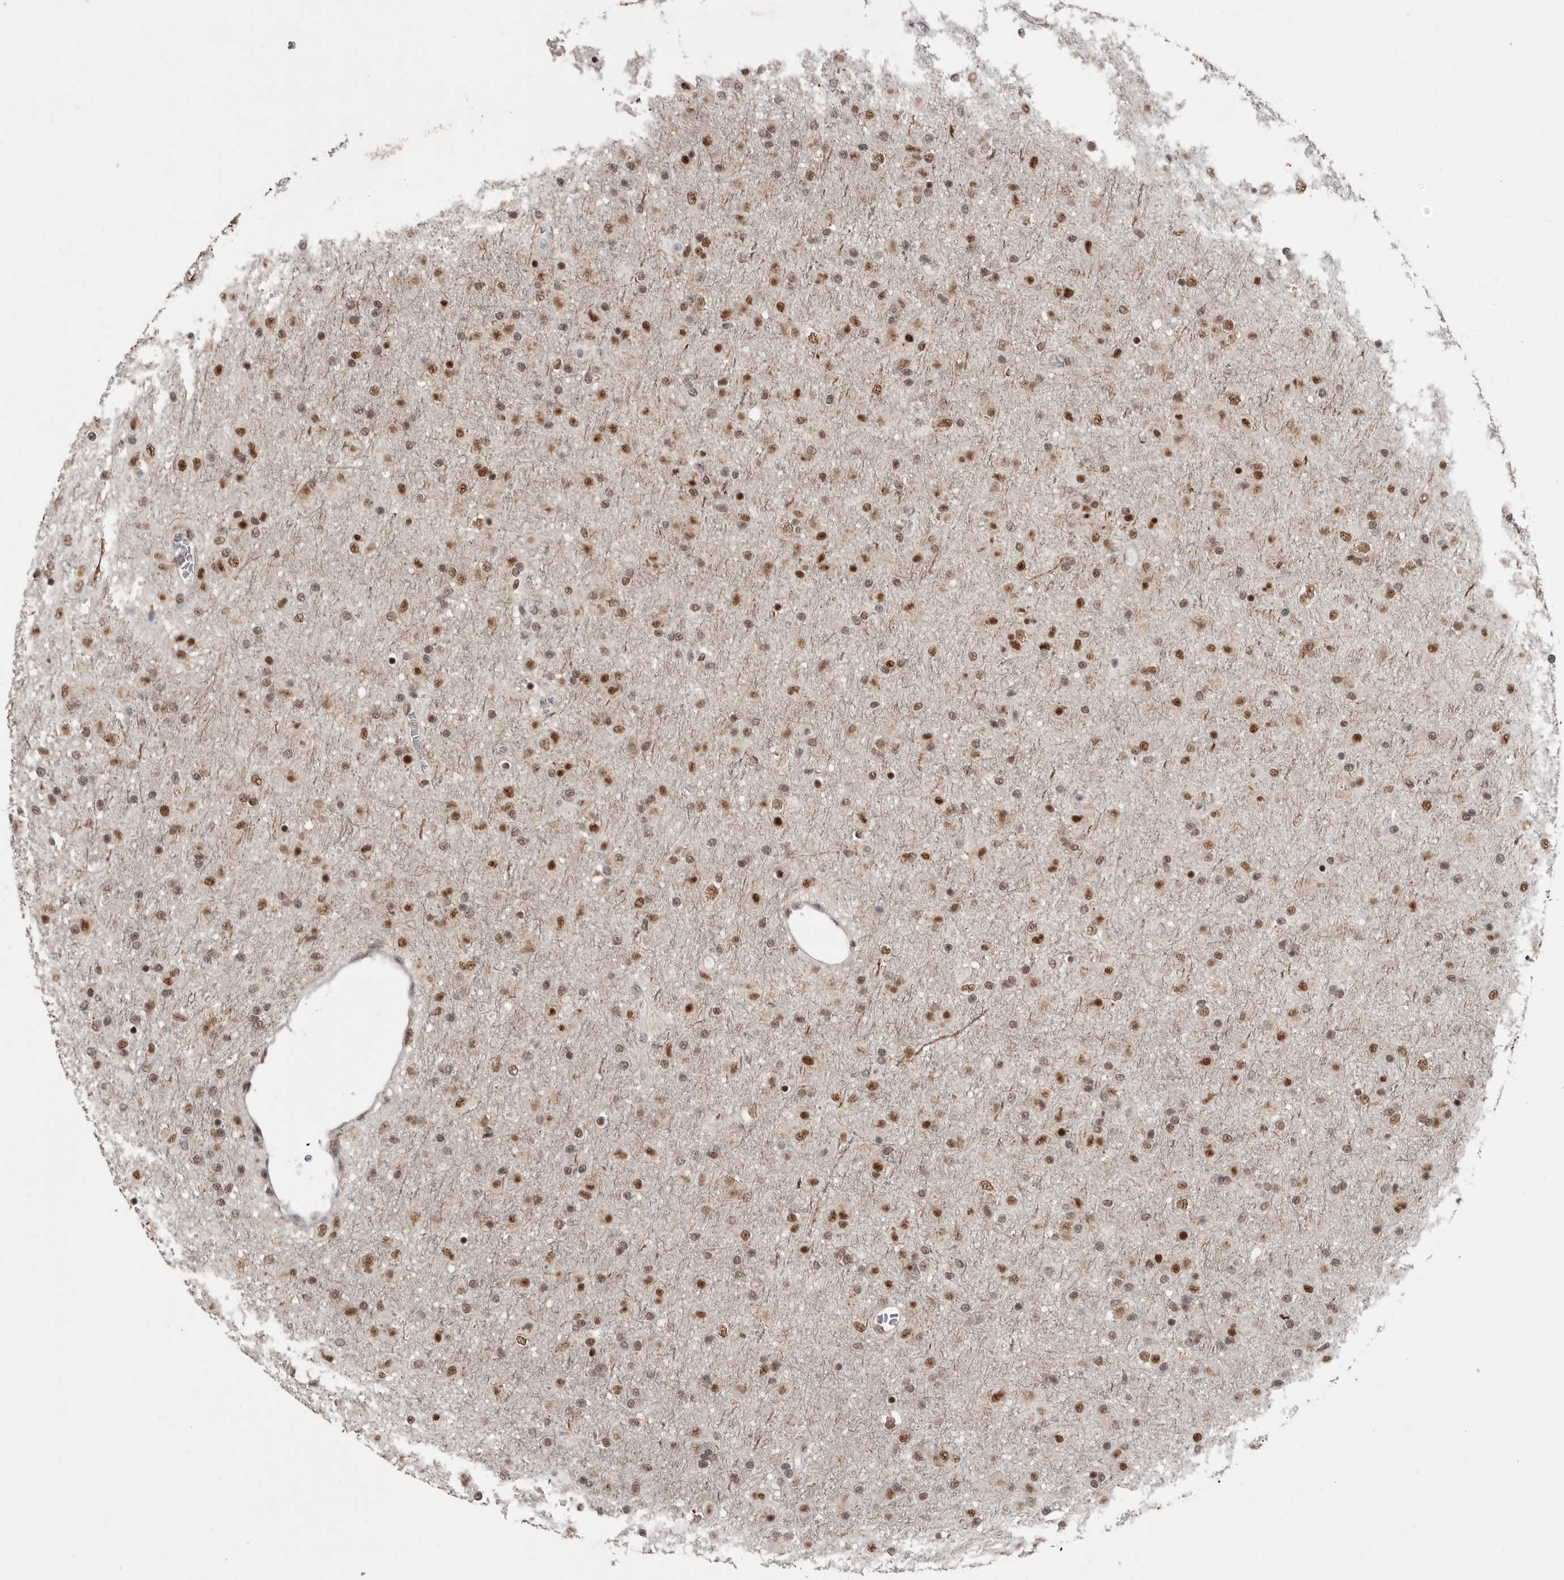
{"staining": {"intensity": "moderate", "quantity": ">75%", "location": "nuclear"}, "tissue": "glioma", "cell_type": "Tumor cells", "image_type": "cancer", "snomed": [{"axis": "morphology", "description": "Glioma, malignant, Low grade"}, {"axis": "topography", "description": "Brain"}], "caption": "Protein expression analysis of human glioma reveals moderate nuclear expression in about >75% of tumor cells. The protein of interest is shown in brown color, while the nuclei are stained blue.", "gene": "PPP1R10", "patient": {"sex": "male", "age": 65}}